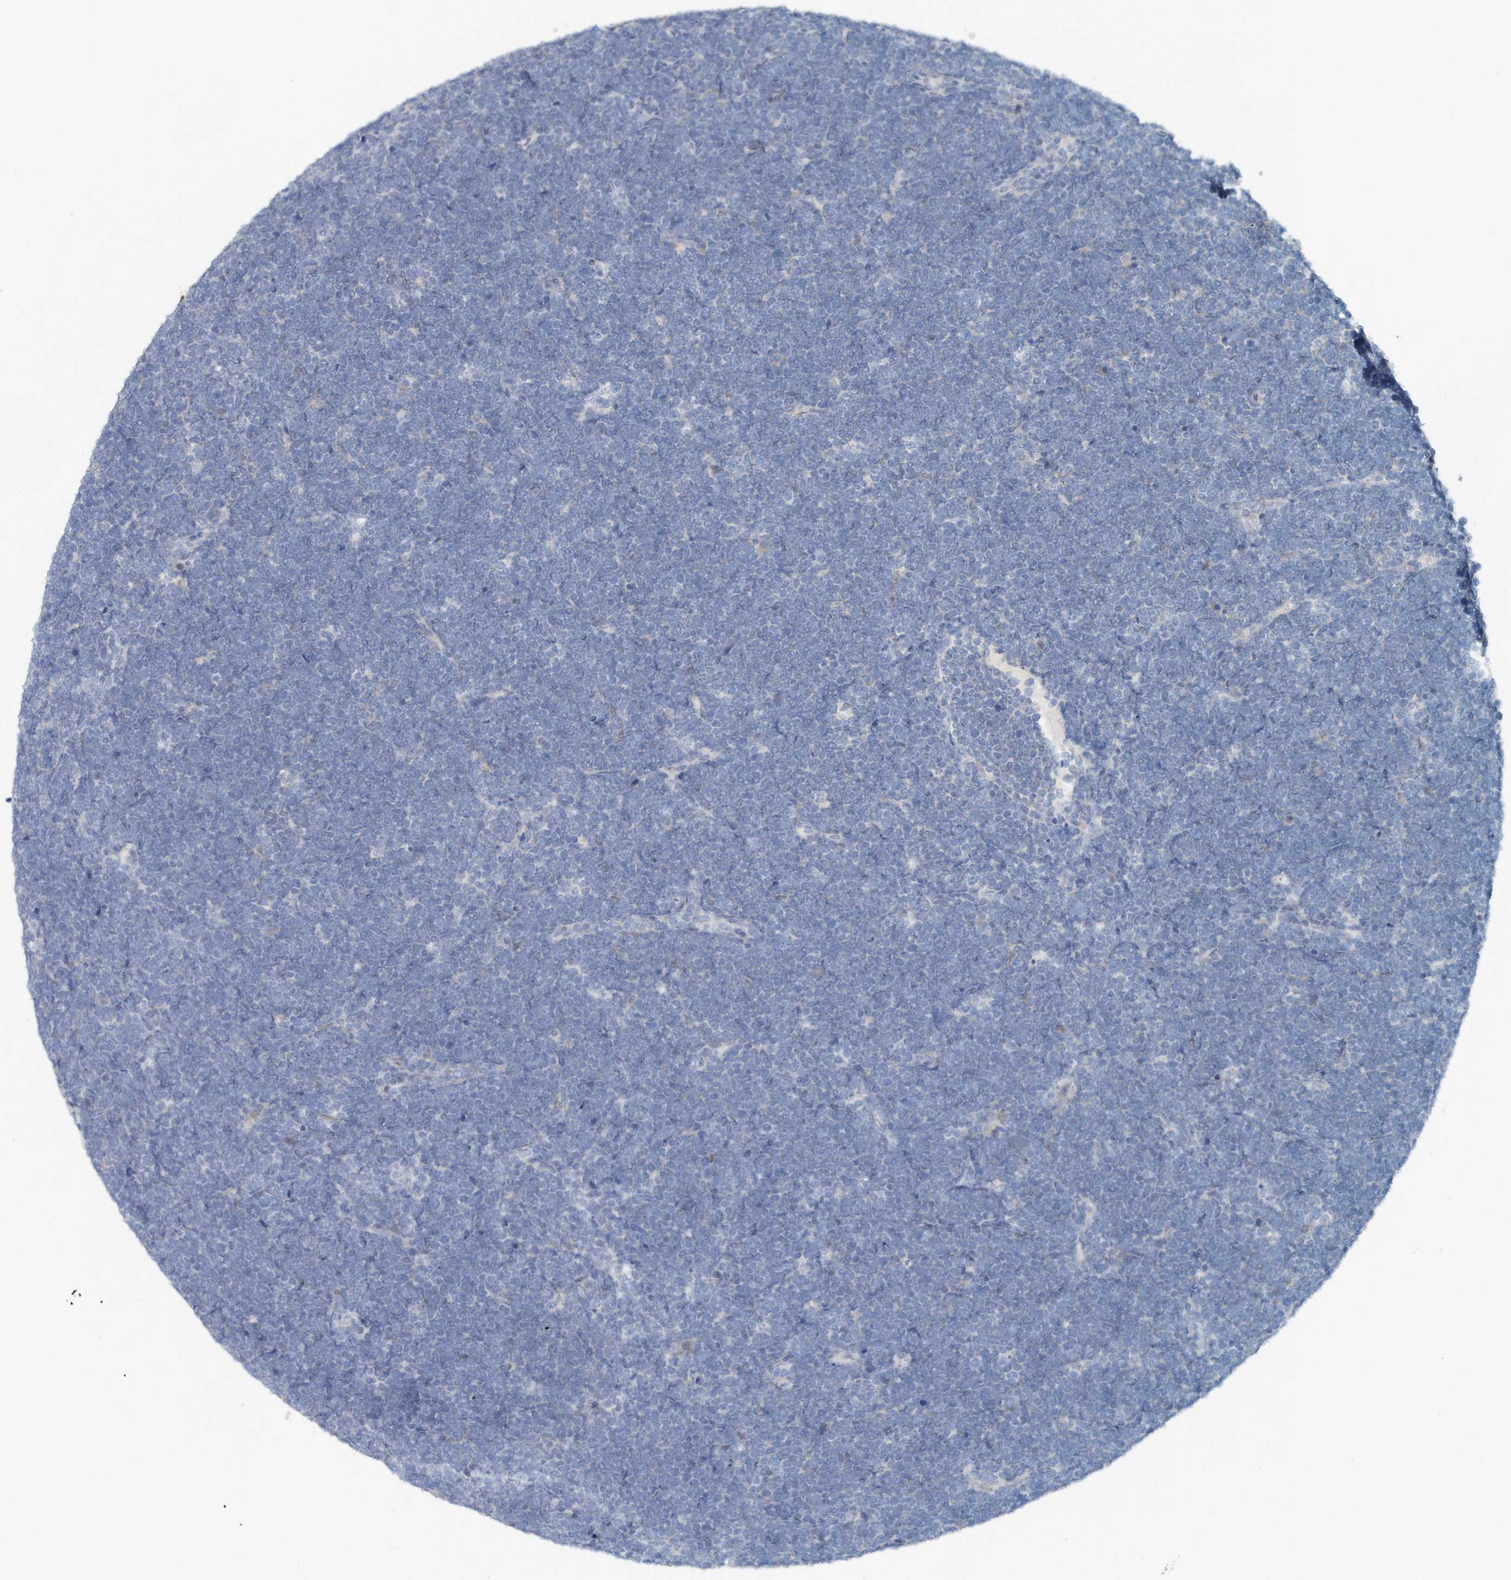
{"staining": {"intensity": "negative", "quantity": "none", "location": "none"}, "tissue": "lymphoma", "cell_type": "Tumor cells", "image_type": "cancer", "snomed": [{"axis": "morphology", "description": "Malignant lymphoma, non-Hodgkin's type, High grade"}, {"axis": "topography", "description": "Lymph node"}], "caption": "High power microscopy photomicrograph of an immunohistochemistry (IHC) image of lymphoma, revealing no significant positivity in tumor cells.", "gene": "PFN2", "patient": {"sex": "male", "age": 13}}